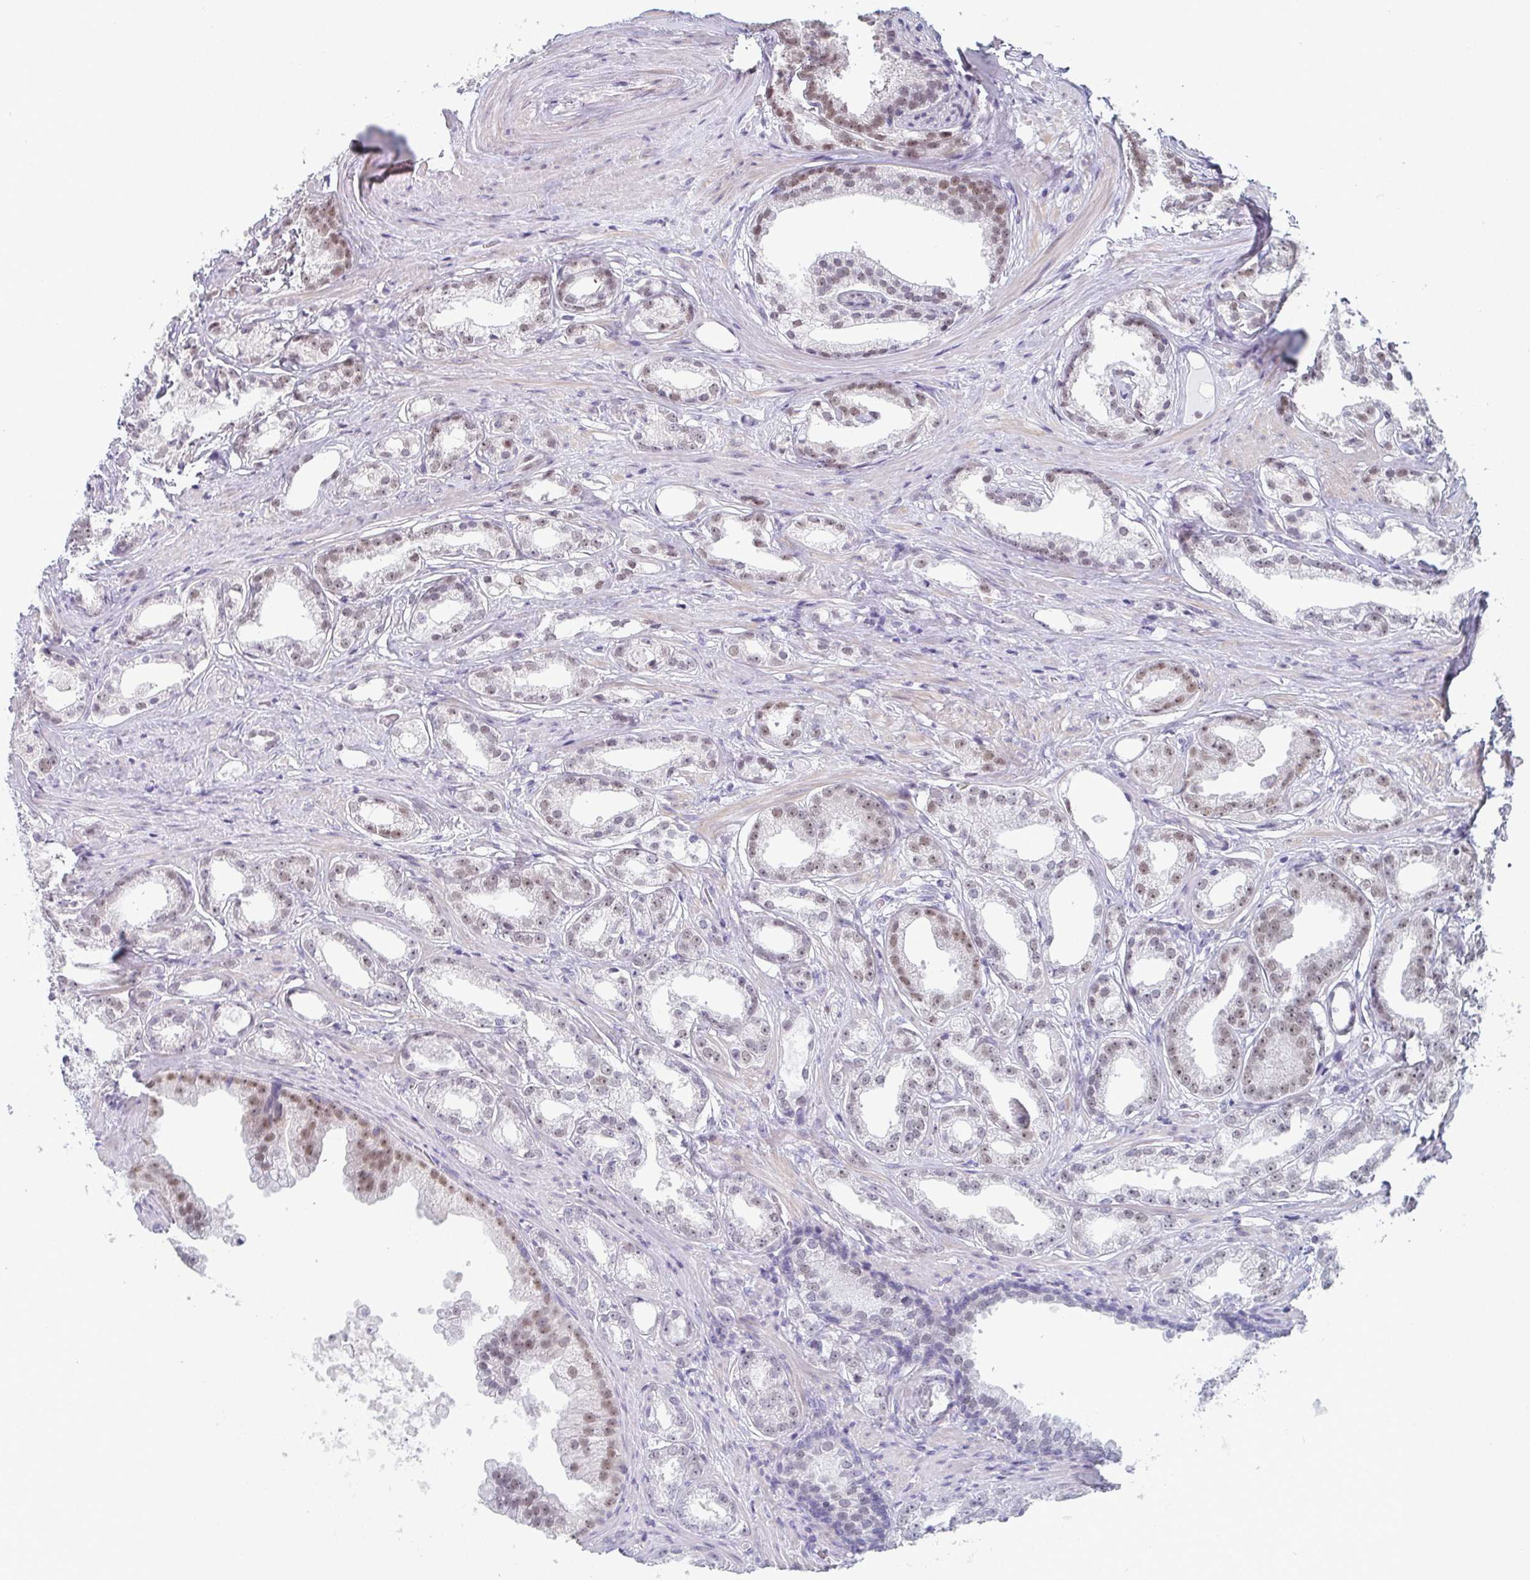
{"staining": {"intensity": "weak", "quantity": "25%-75%", "location": "nuclear"}, "tissue": "prostate cancer", "cell_type": "Tumor cells", "image_type": "cancer", "snomed": [{"axis": "morphology", "description": "Adenocarcinoma, Low grade"}, {"axis": "topography", "description": "Prostate"}], "caption": "Low-grade adenocarcinoma (prostate) tissue shows weak nuclear expression in about 25%-75% of tumor cells, visualized by immunohistochemistry.", "gene": "PYCR3", "patient": {"sex": "male", "age": 65}}